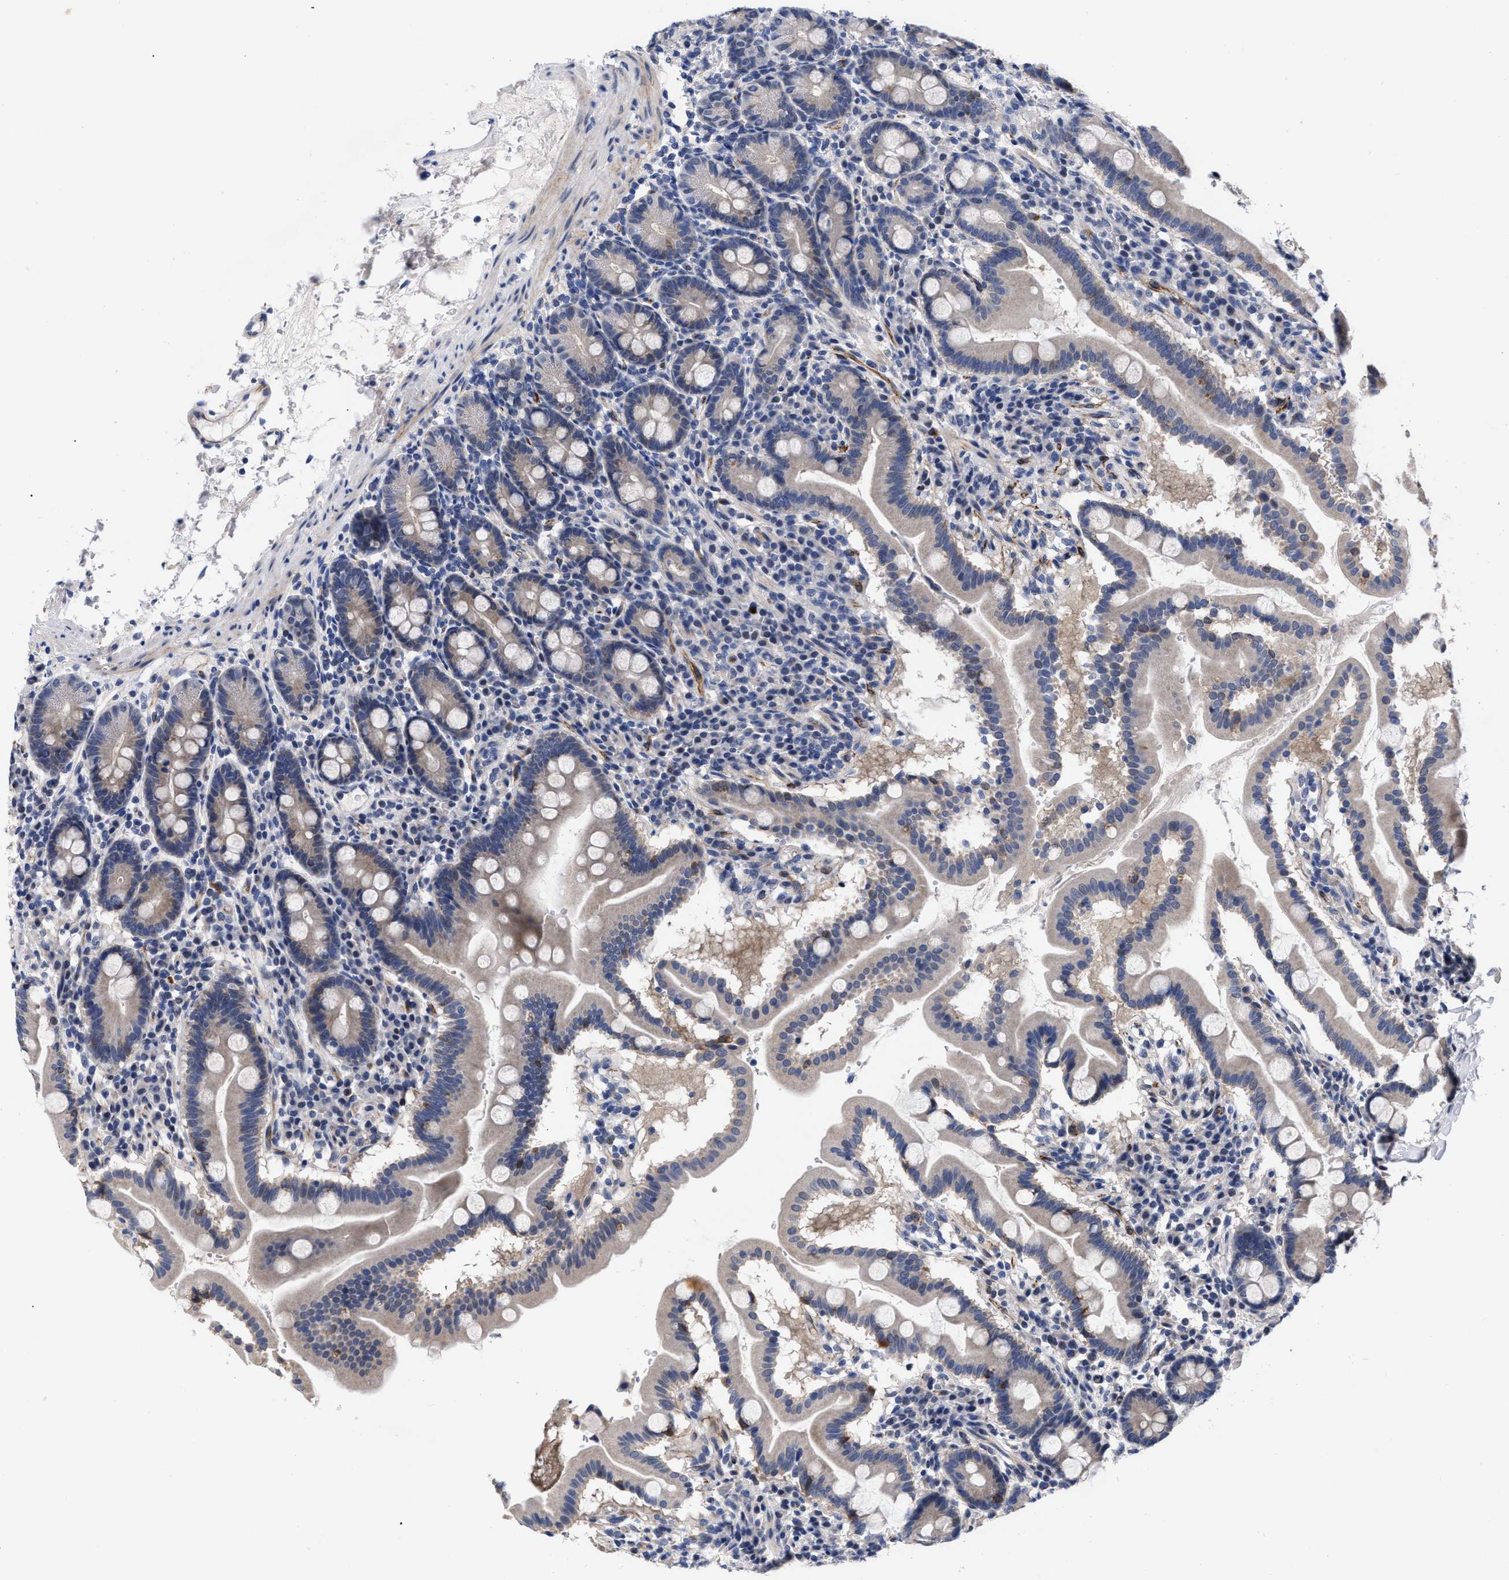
{"staining": {"intensity": "negative", "quantity": "none", "location": "none"}, "tissue": "duodenum", "cell_type": "Glandular cells", "image_type": "normal", "snomed": [{"axis": "morphology", "description": "Normal tissue, NOS"}, {"axis": "topography", "description": "Duodenum"}], "caption": "An image of duodenum stained for a protein reveals no brown staining in glandular cells.", "gene": "CCN5", "patient": {"sex": "male", "age": 50}}